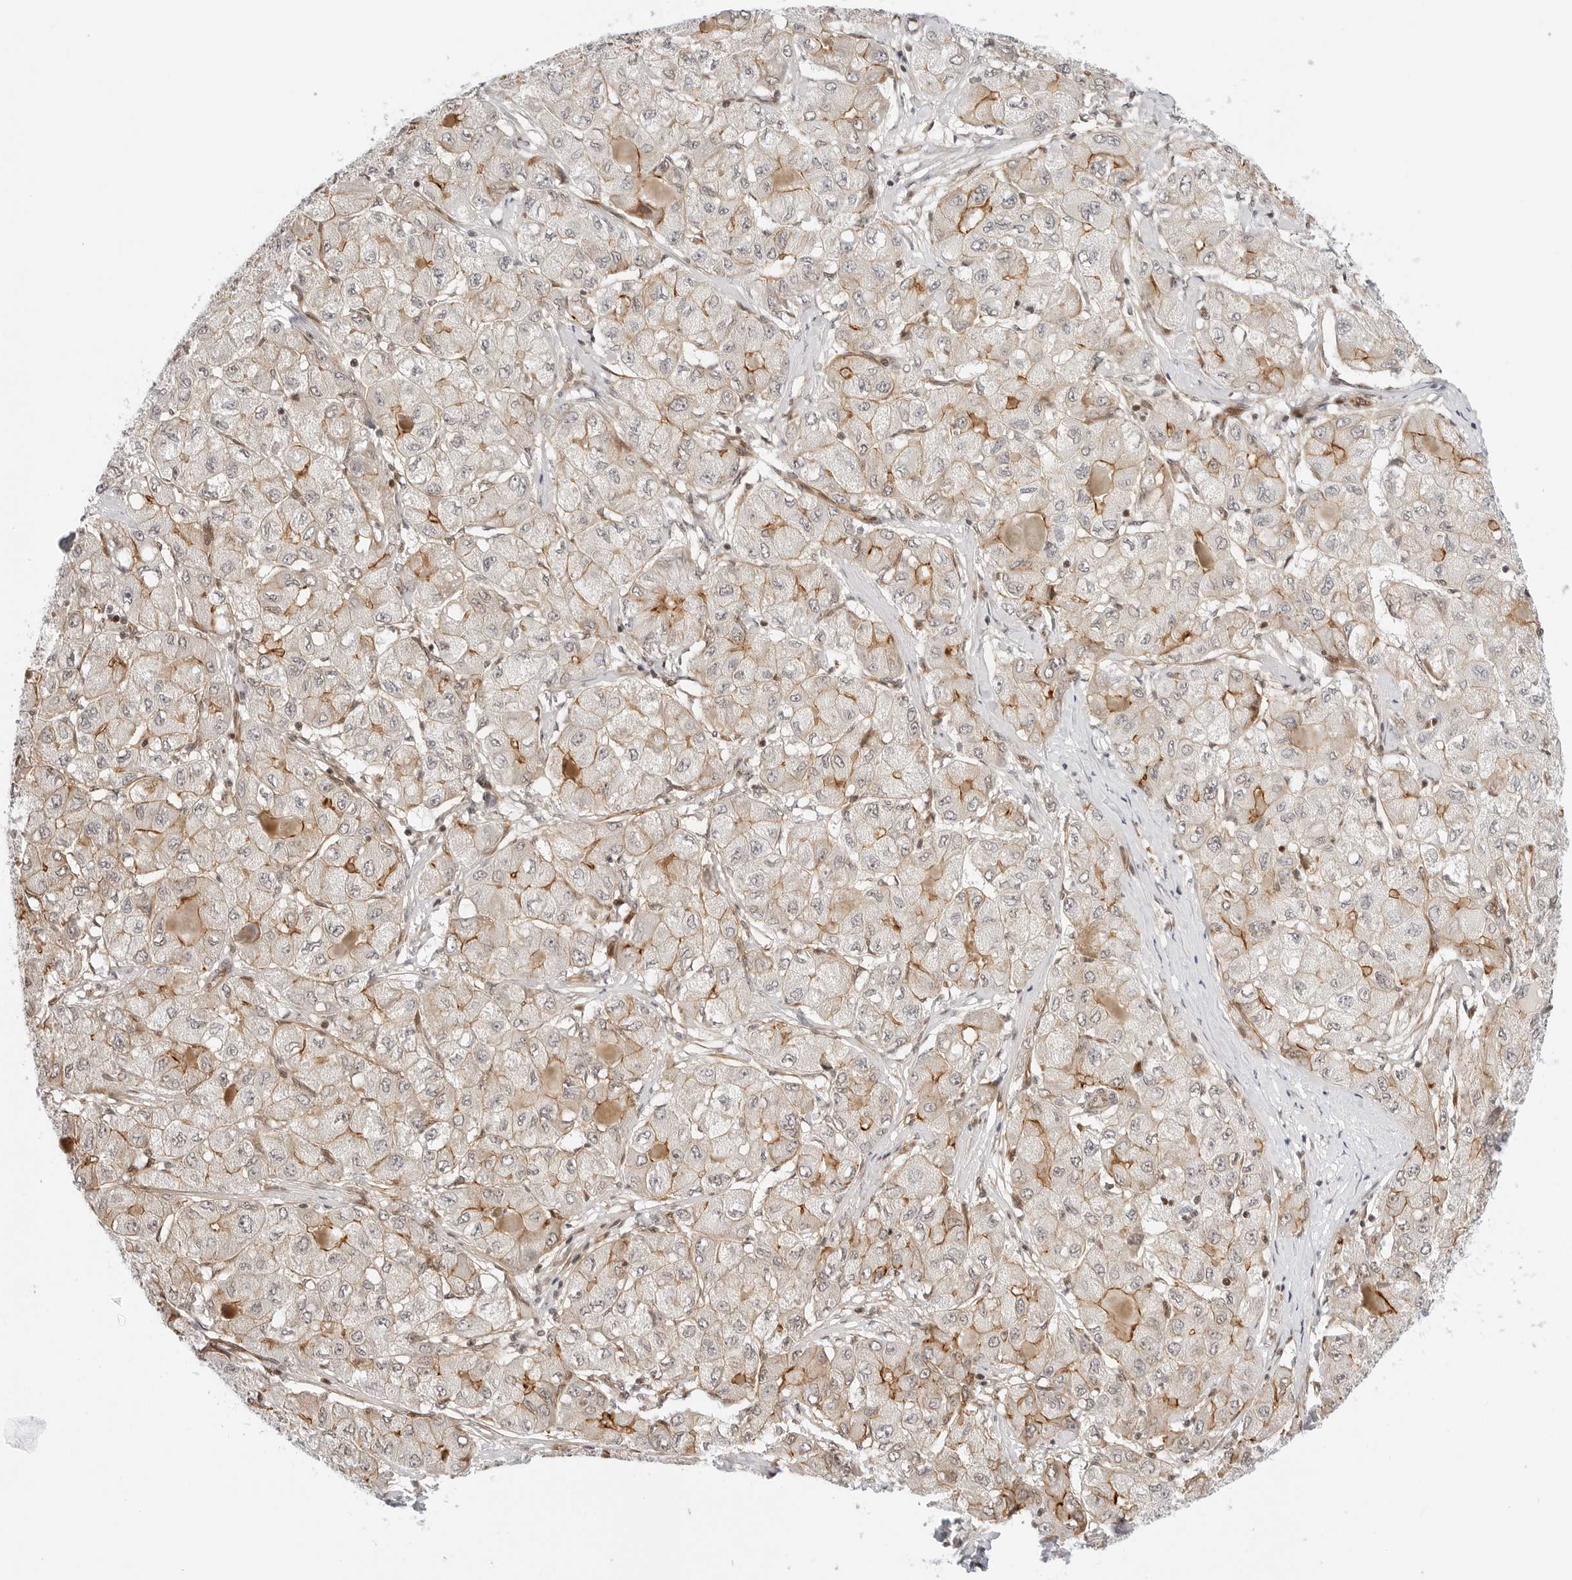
{"staining": {"intensity": "moderate", "quantity": "<25%", "location": "cytoplasmic/membranous"}, "tissue": "liver cancer", "cell_type": "Tumor cells", "image_type": "cancer", "snomed": [{"axis": "morphology", "description": "Carcinoma, Hepatocellular, NOS"}, {"axis": "topography", "description": "Liver"}], "caption": "An image of human liver hepatocellular carcinoma stained for a protein shows moderate cytoplasmic/membranous brown staining in tumor cells. The staining was performed using DAB (3,3'-diaminobenzidine) to visualize the protein expression in brown, while the nuclei were stained in blue with hematoxylin (Magnification: 20x).", "gene": "ZNF613", "patient": {"sex": "male", "age": 80}}